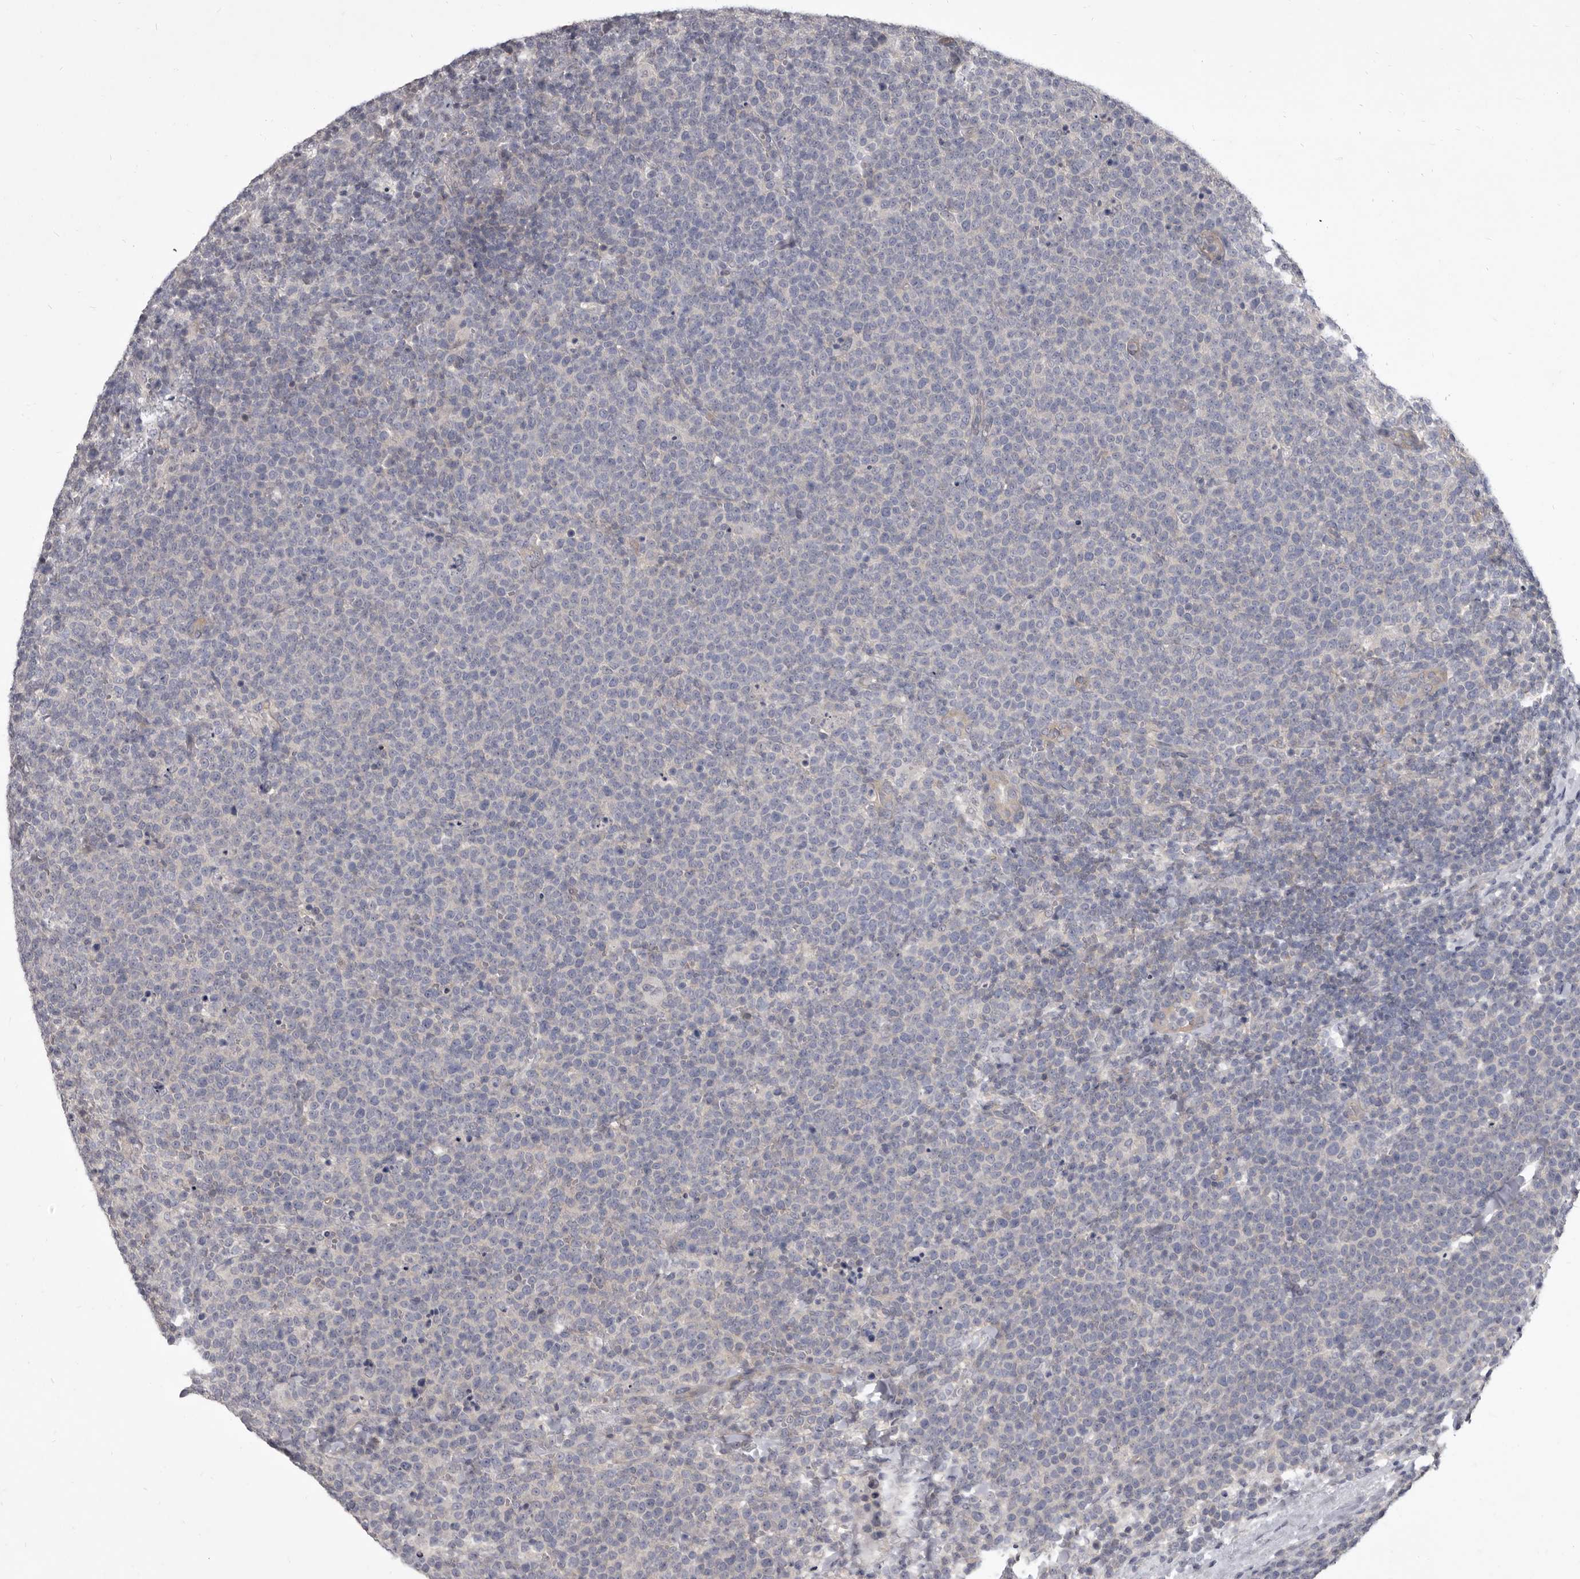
{"staining": {"intensity": "negative", "quantity": "none", "location": "none"}, "tissue": "lymphoma", "cell_type": "Tumor cells", "image_type": "cancer", "snomed": [{"axis": "morphology", "description": "Malignant lymphoma, non-Hodgkin's type, High grade"}, {"axis": "topography", "description": "Lymph node"}], "caption": "Tumor cells show no significant staining in lymphoma.", "gene": "GSK3B", "patient": {"sex": "male", "age": 61}}